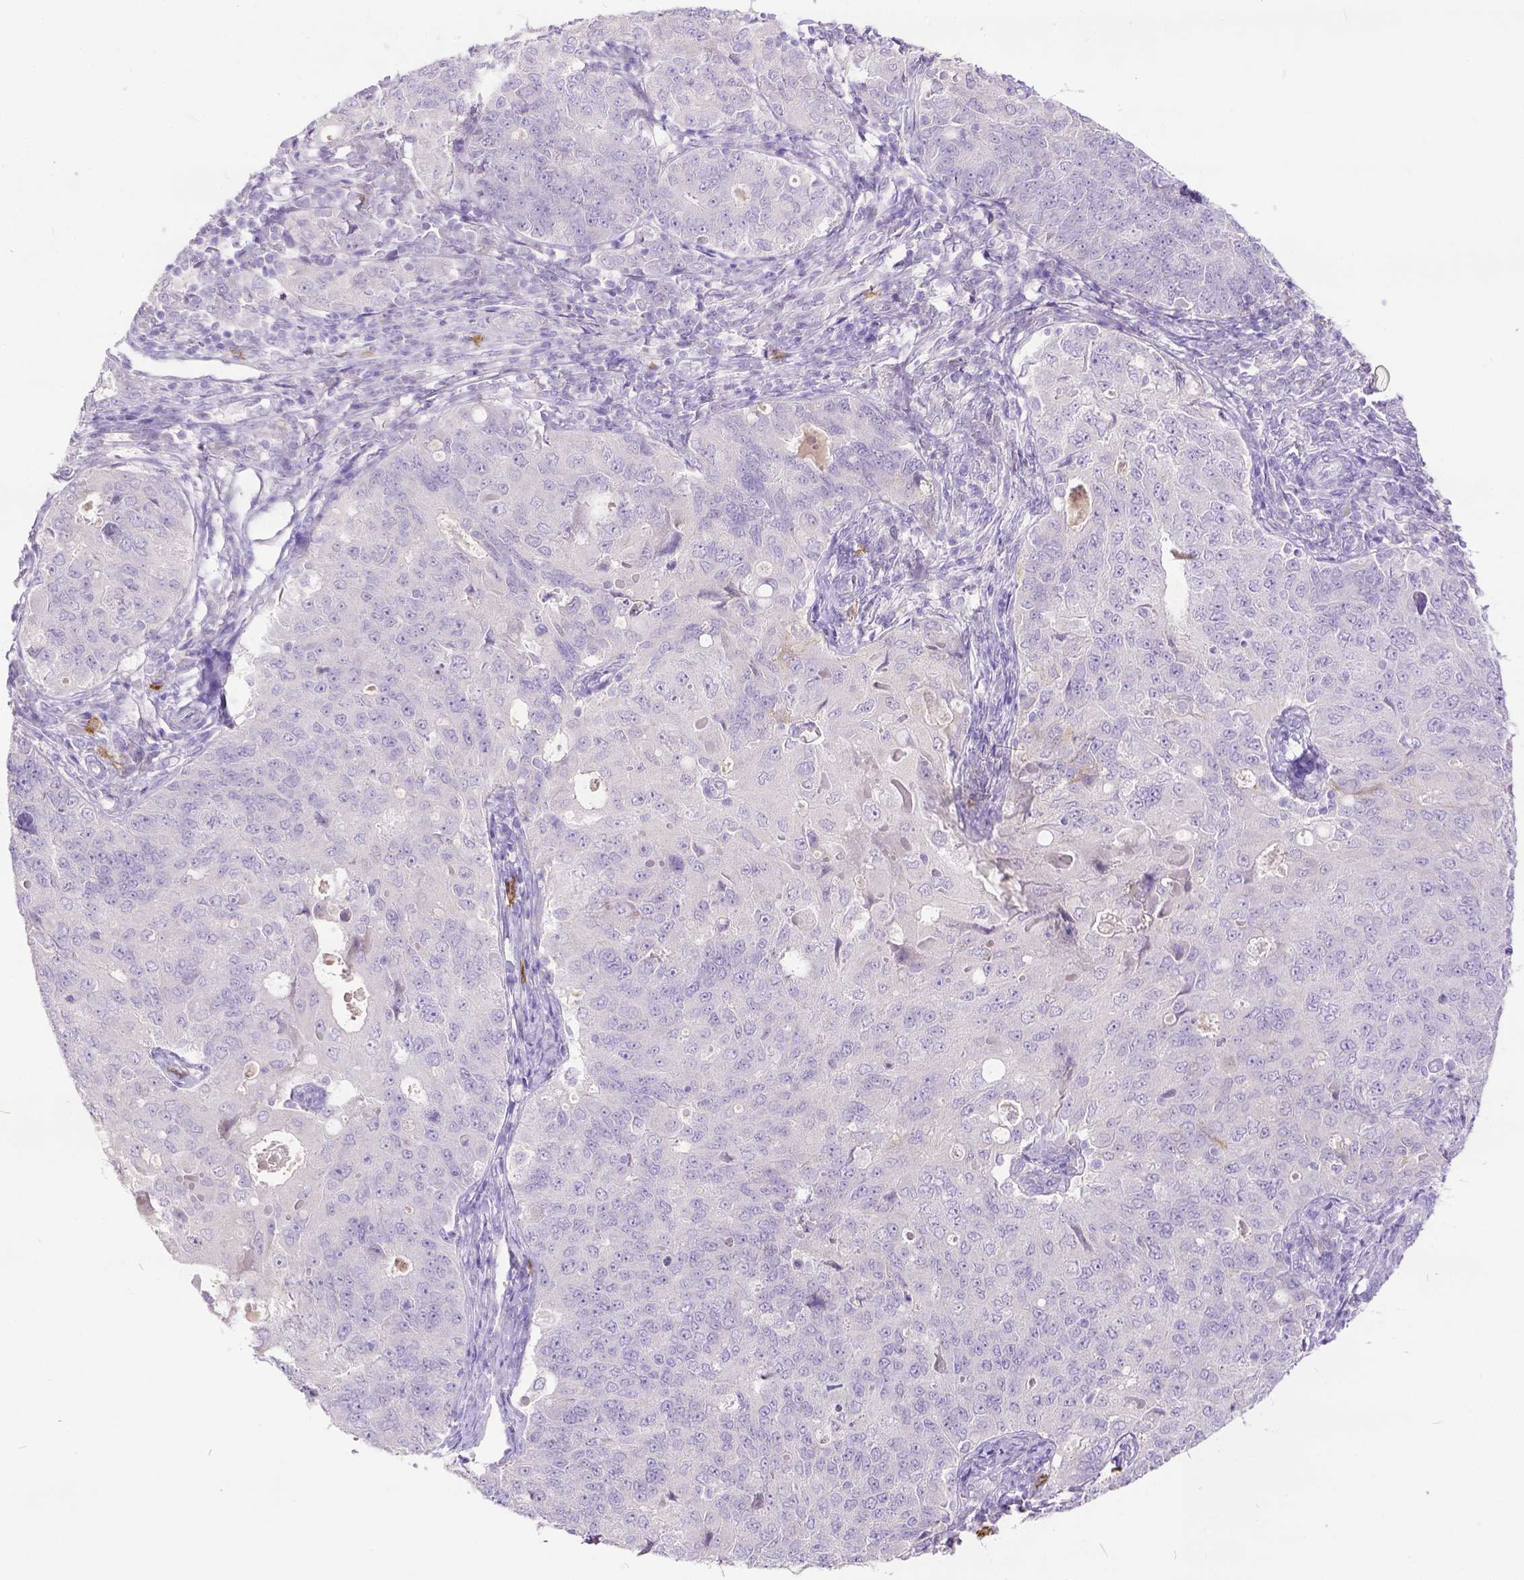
{"staining": {"intensity": "negative", "quantity": "none", "location": "none"}, "tissue": "endometrial cancer", "cell_type": "Tumor cells", "image_type": "cancer", "snomed": [{"axis": "morphology", "description": "Adenocarcinoma, NOS"}, {"axis": "topography", "description": "Endometrium"}], "caption": "Protein analysis of endometrial cancer exhibits no significant positivity in tumor cells.", "gene": "KIT", "patient": {"sex": "female", "age": 43}}